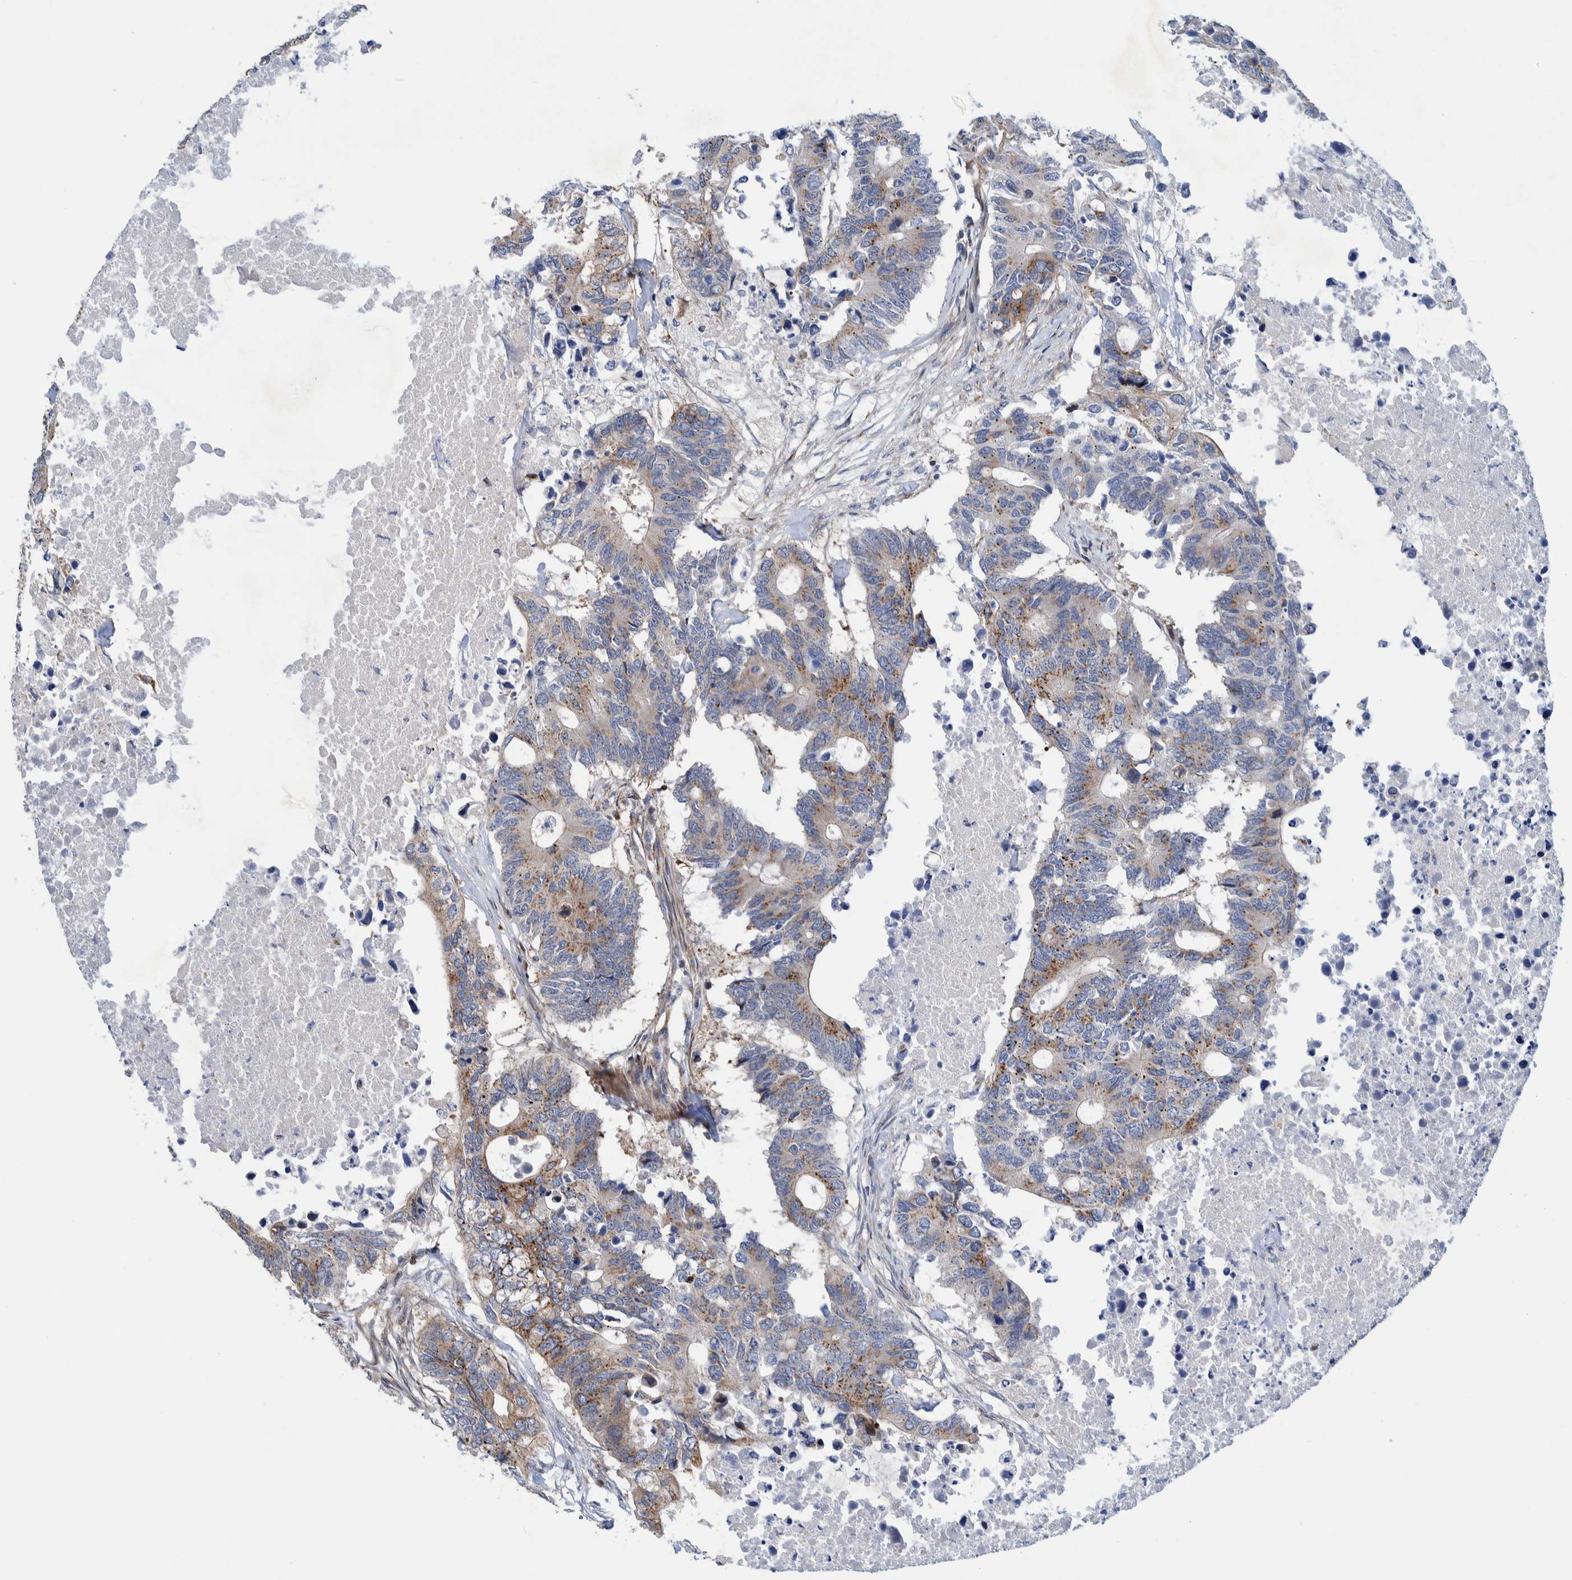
{"staining": {"intensity": "moderate", "quantity": ">75%", "location": "cytoplasmic/membranous"}, "tissue": "colorectal cancer", "cell_type": "Tumor cells", "image_type": "cancer", "snomed": [{"axis": "morphology", "description": "Adenocarcinoma, NOS"}, {"axis": "topography", "description": "Colon"}], "caption": "Adenocarcinoma (colorectal) stained with a protein marker reveals moderate staining in tumor cells.", "gene": "CCDC57", "patient": {"sex": "male", "age": 71}}